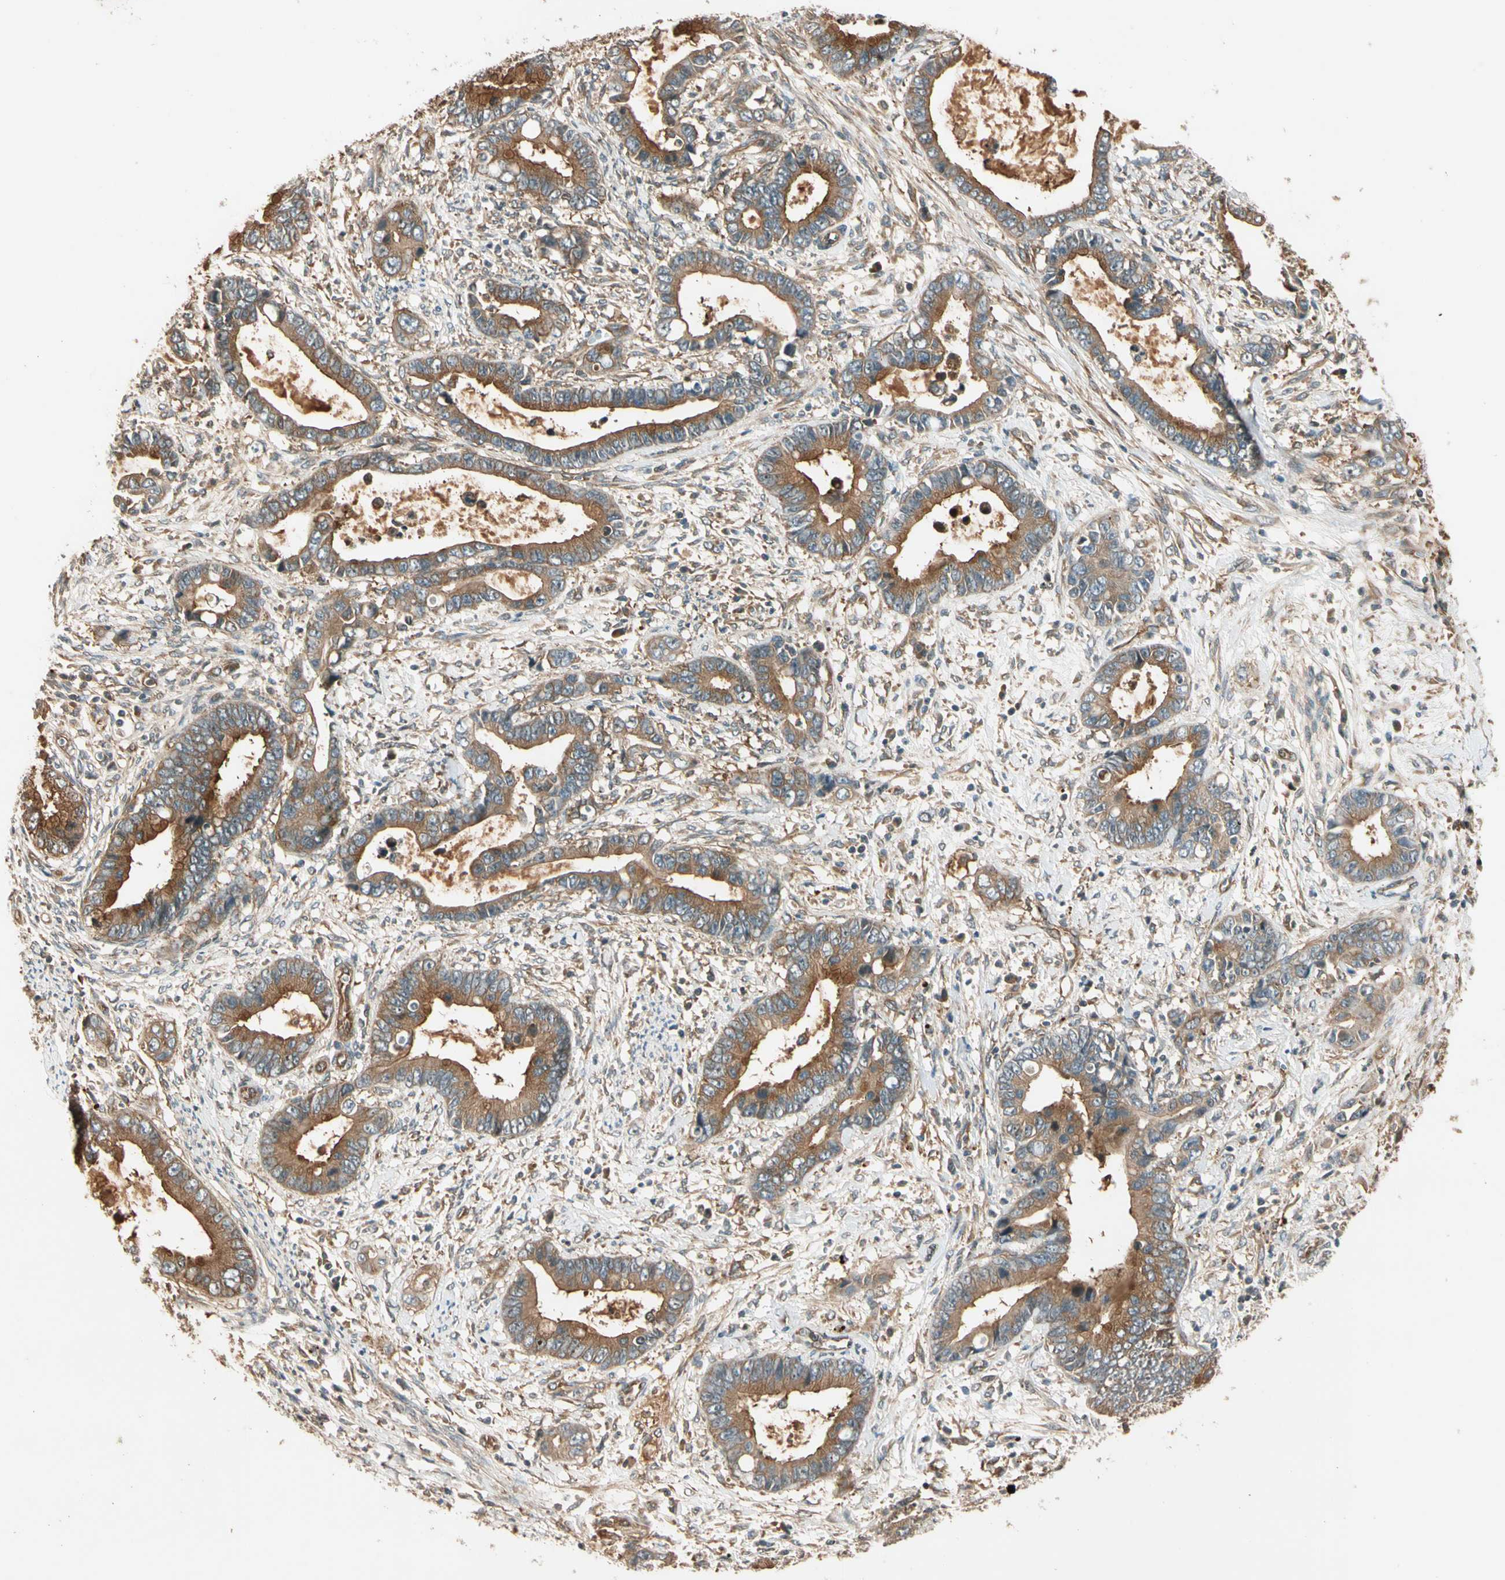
{"staining": {"intensity": "moderate", "quantity": ">75%", "location": "cytoplasmic/membranous"}, "tissue": "cervical cancer", "cell_type": "Tumor cells", "image_type": "cancer", "snomed": [{"axis": "morphology", "description": "Adenocarcinoma, NOS"}, {"axis": "topography", "description": "Cervix"}], "caption": "Moderate cytoplasmic/membranous positivity for a protein is present in approximately >75% of tumor cells of adenocarcinoma (cervical) using immunohistochemistry (IHC).", "gene": "ROCK2", "patient": {"sex": "female", "age": 44}}